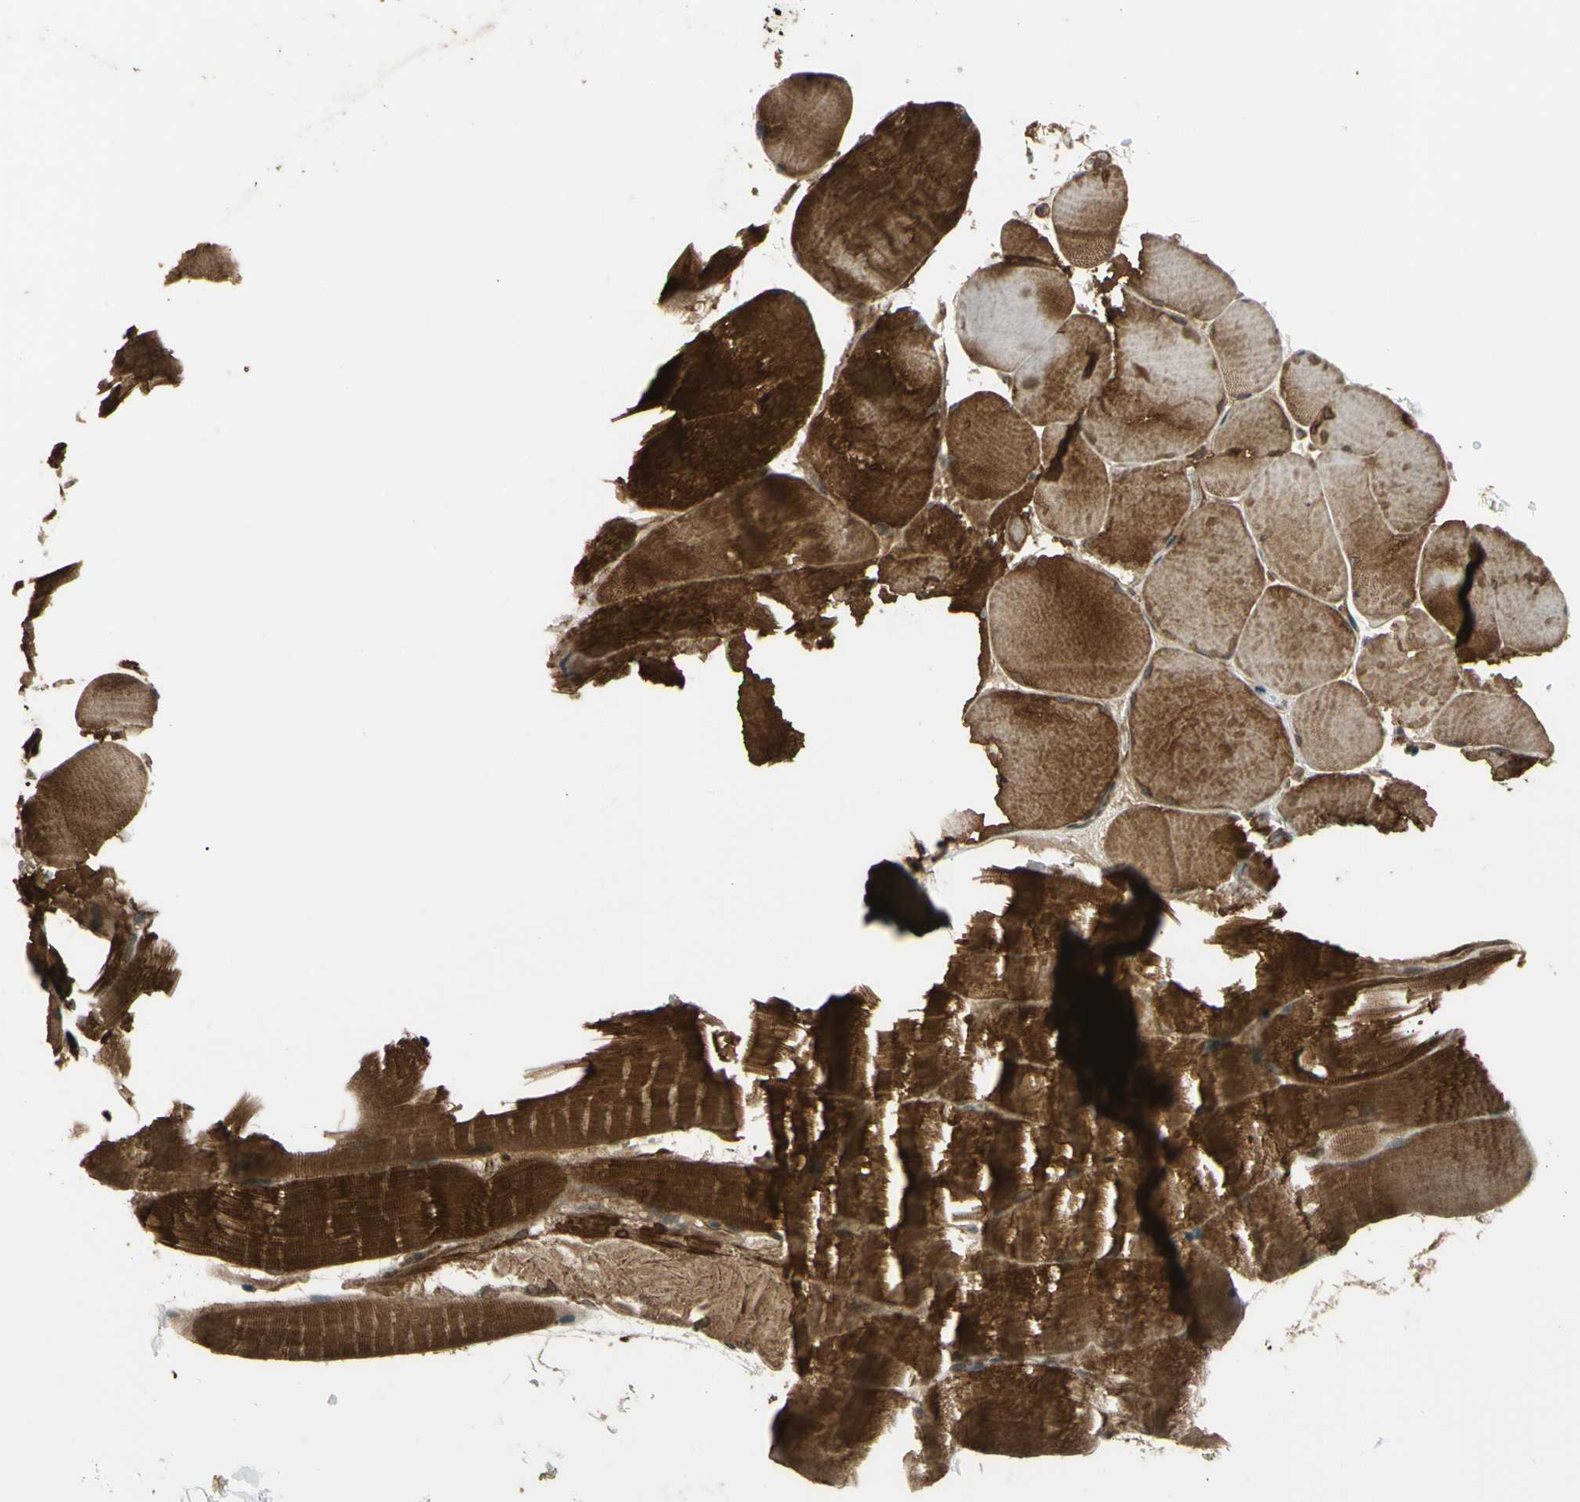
{"staining": {"intensity": "strong", "quantity": ">75%", "location": "cytoplasmic/membranous,nuclear"}, "tissue": "skeletal muscle", "cell_type": "Myocytes", "image_type": "normal", "snomed": [{"axis": "morphology", "description": "Normal tissue, NOS"}, {"axis": "topography", "description": "Skin"}, {"axis": "topography", "description": "Skeletal muscle"}], "caption": "Myocytes reveal strong cytoplasmic/membranous,nuclear positivity in approximately >75% of cells in normal skeletal muscle.", "gene": "FLII", "patient": {"sex": "male", "age": 83}}